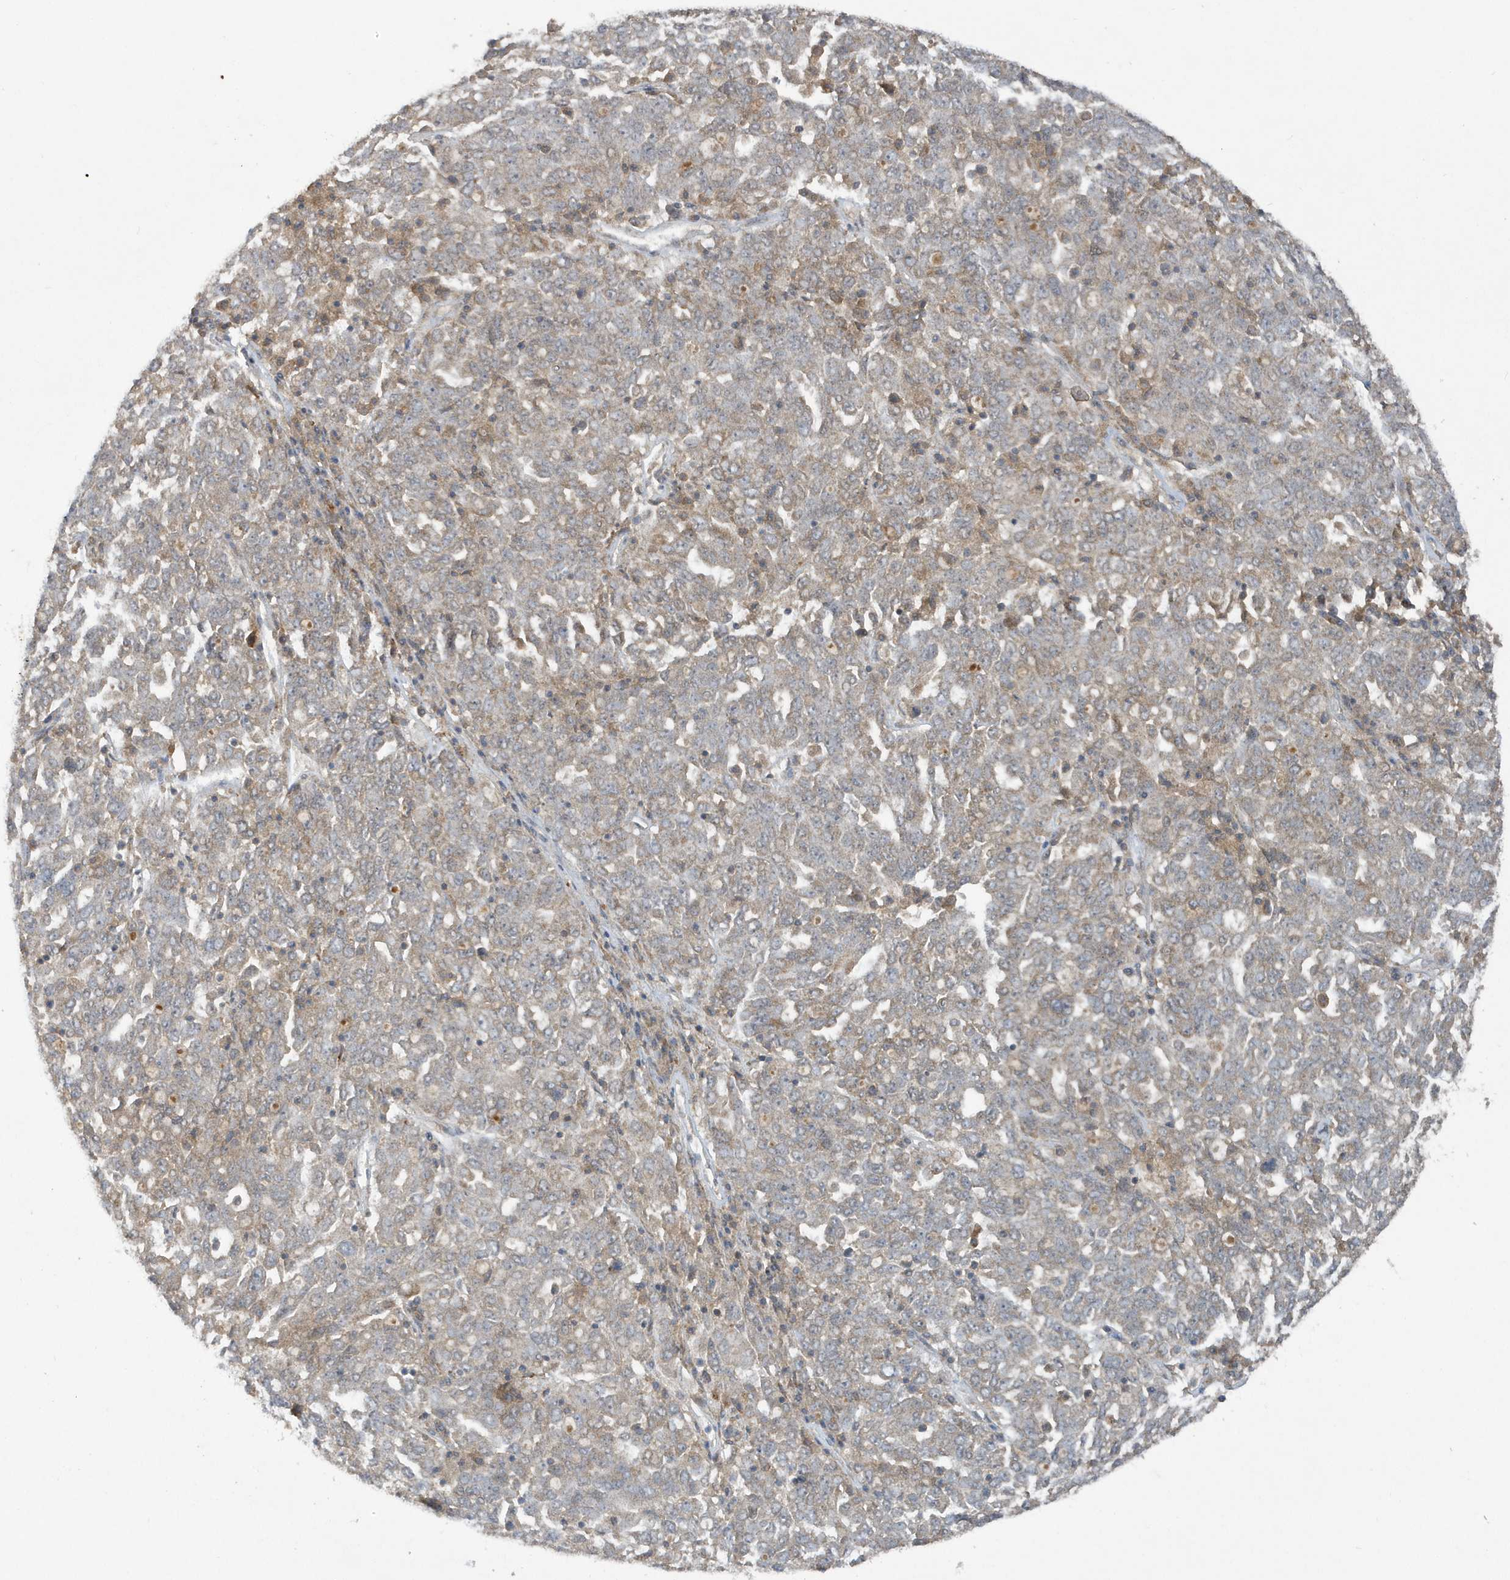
{"staining": {"intensity": "weak", "quantity": "25%-75%", "location": "cytoplasmic/membranous"}, "tissue": "ovarian cancer", "cell_type": "Tumor cells", "image_type": "cancer", "snomed": [{"axis": "morphology", "description": "Carcinoma, endometroid"}, {"axis": "topography", "description": "Ovary"}], "caption": "Human ovarian endometroid carcinoma stained with a protein marker demonstrates weak staining in tumor cells.", "gene": "C1RL", "patient": {"sex": "female", "age": 62}}